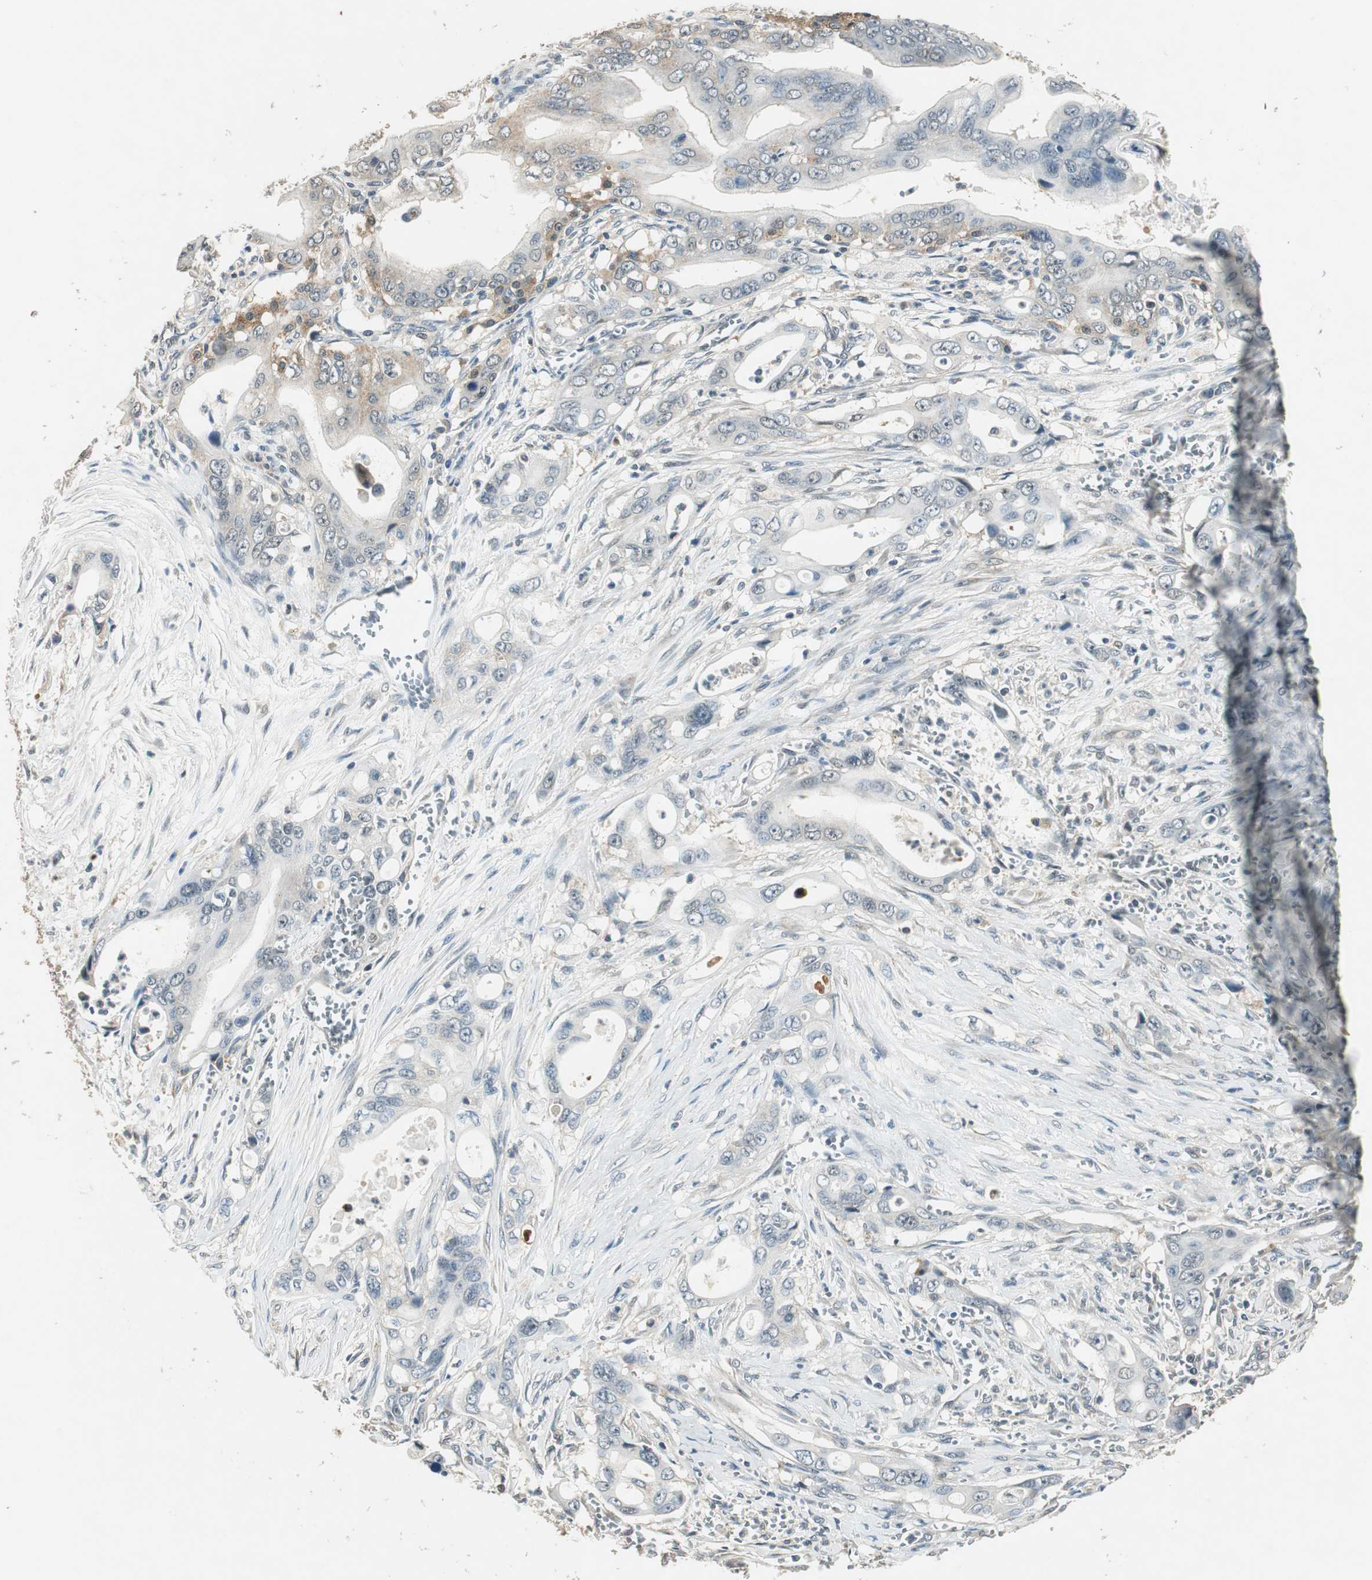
{"staining": {"intensity": "weak", "quantity": "25%-75%", "location": "cytoplasmic/membranous"}, "tissue": "pancreatic cancer", "cell_type": "Tumor cells", "image_type": "cancer", "snomed": [{"axis": "morphology", "description": "Adenocarcinoma, NOS"}, {"axis": "topography", "description": "Pancreas"}], "caption": "Protein expression analysis of human pancreatic adenocarcinoma reveals weak cytoplasmic/membranous expression in approximately 25%-75% of tumor cells.", "gene": "PSMB4", "patient": {"sex": "male", "age": 59}}